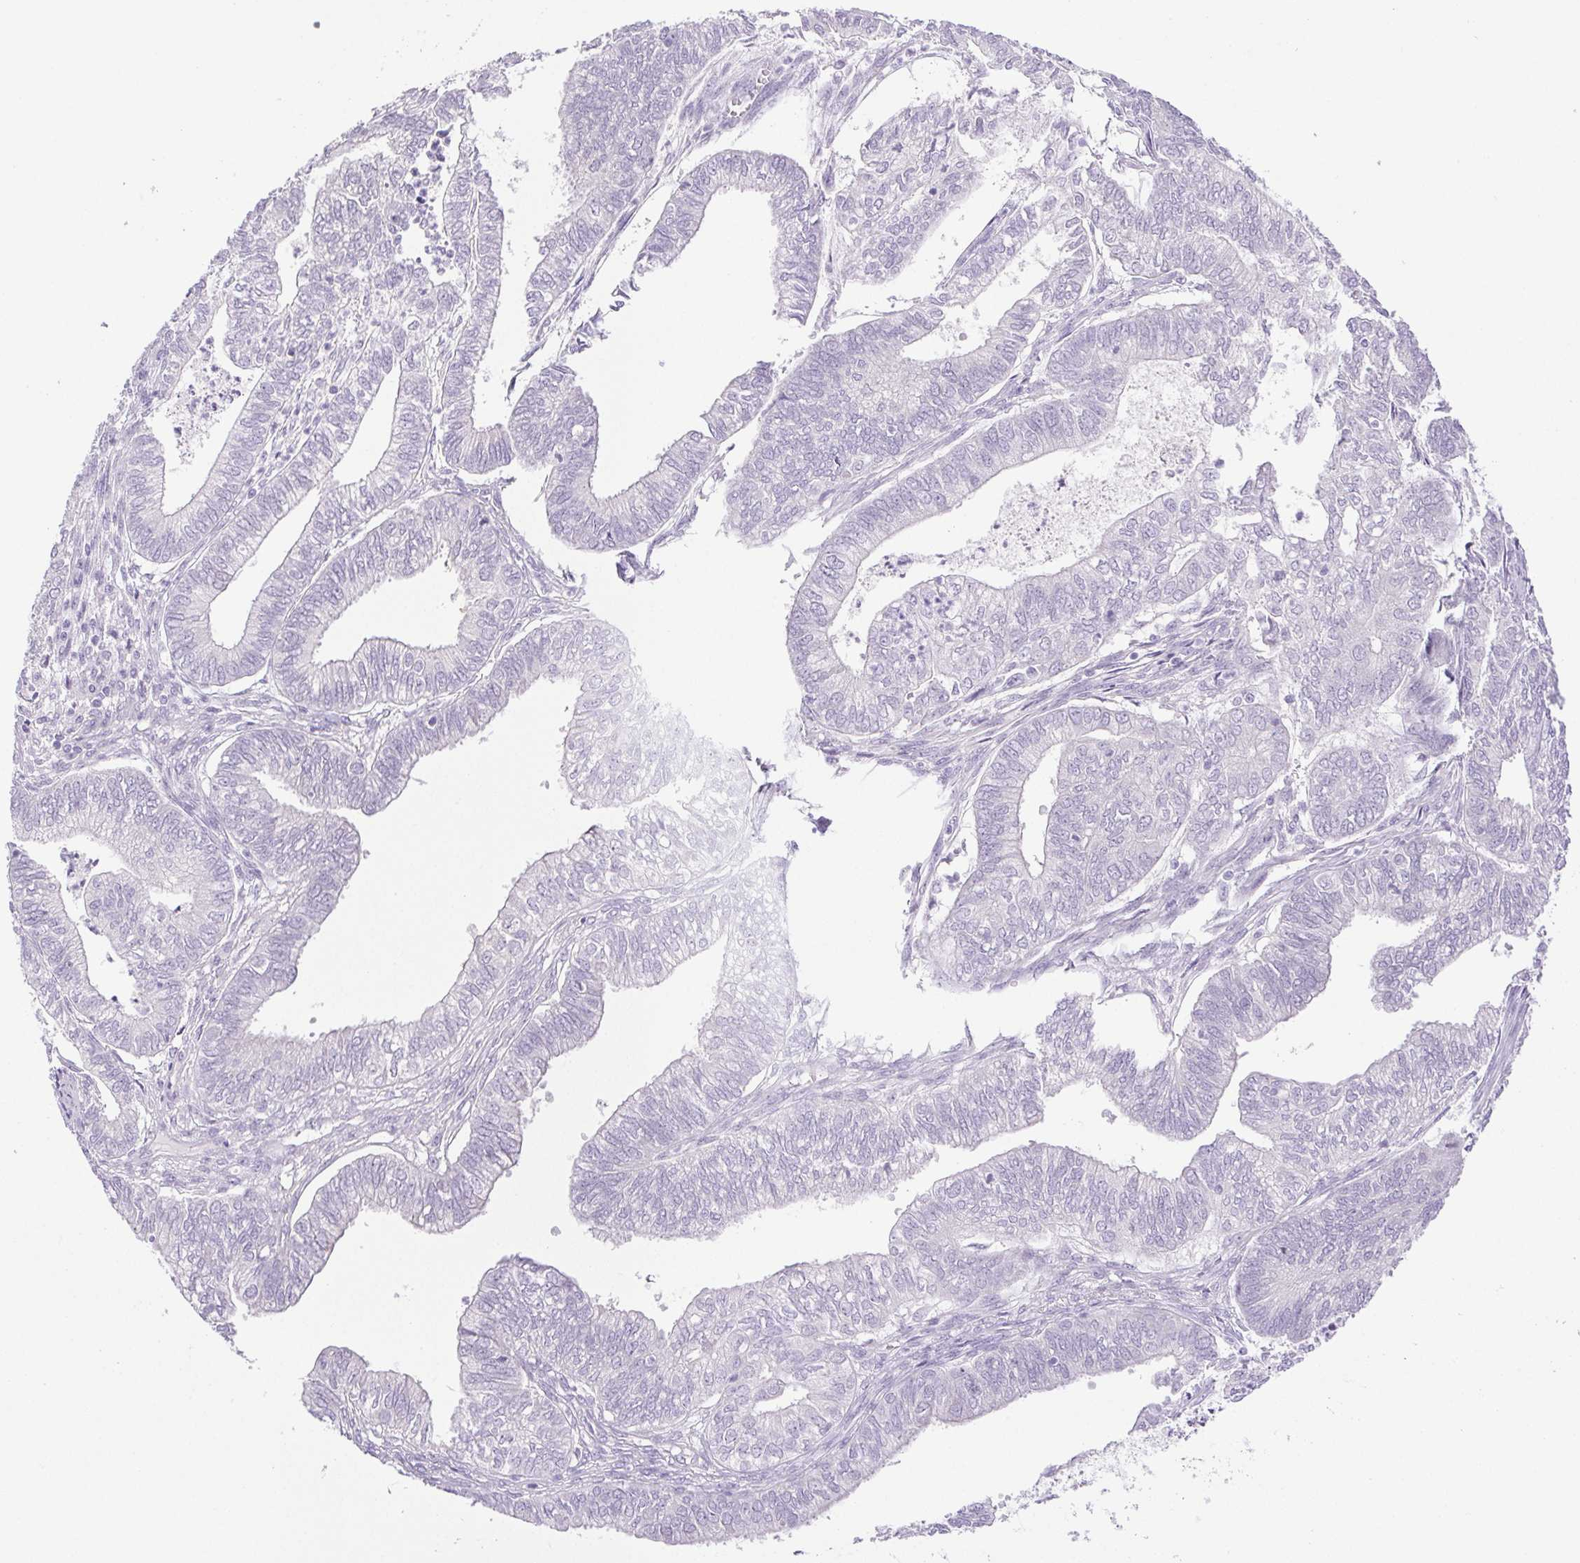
{"staining": {"intensity": "negative", "quantity": "none", "location": "none"}, "tissue": "ovarian cancer", "cell_type": "Tumor cells", "image_type": "cancer", "snomed": [{"axis": "morphology", "description": "Carcinoma, endometroid"}, {"axis": "topography", "description": "Ovary"}], "caption": "There is no significant expression in tumor cells of ovarian cancer.", "gene": "PAPPA2", "patient": {"sex": "female", "age": 64}}